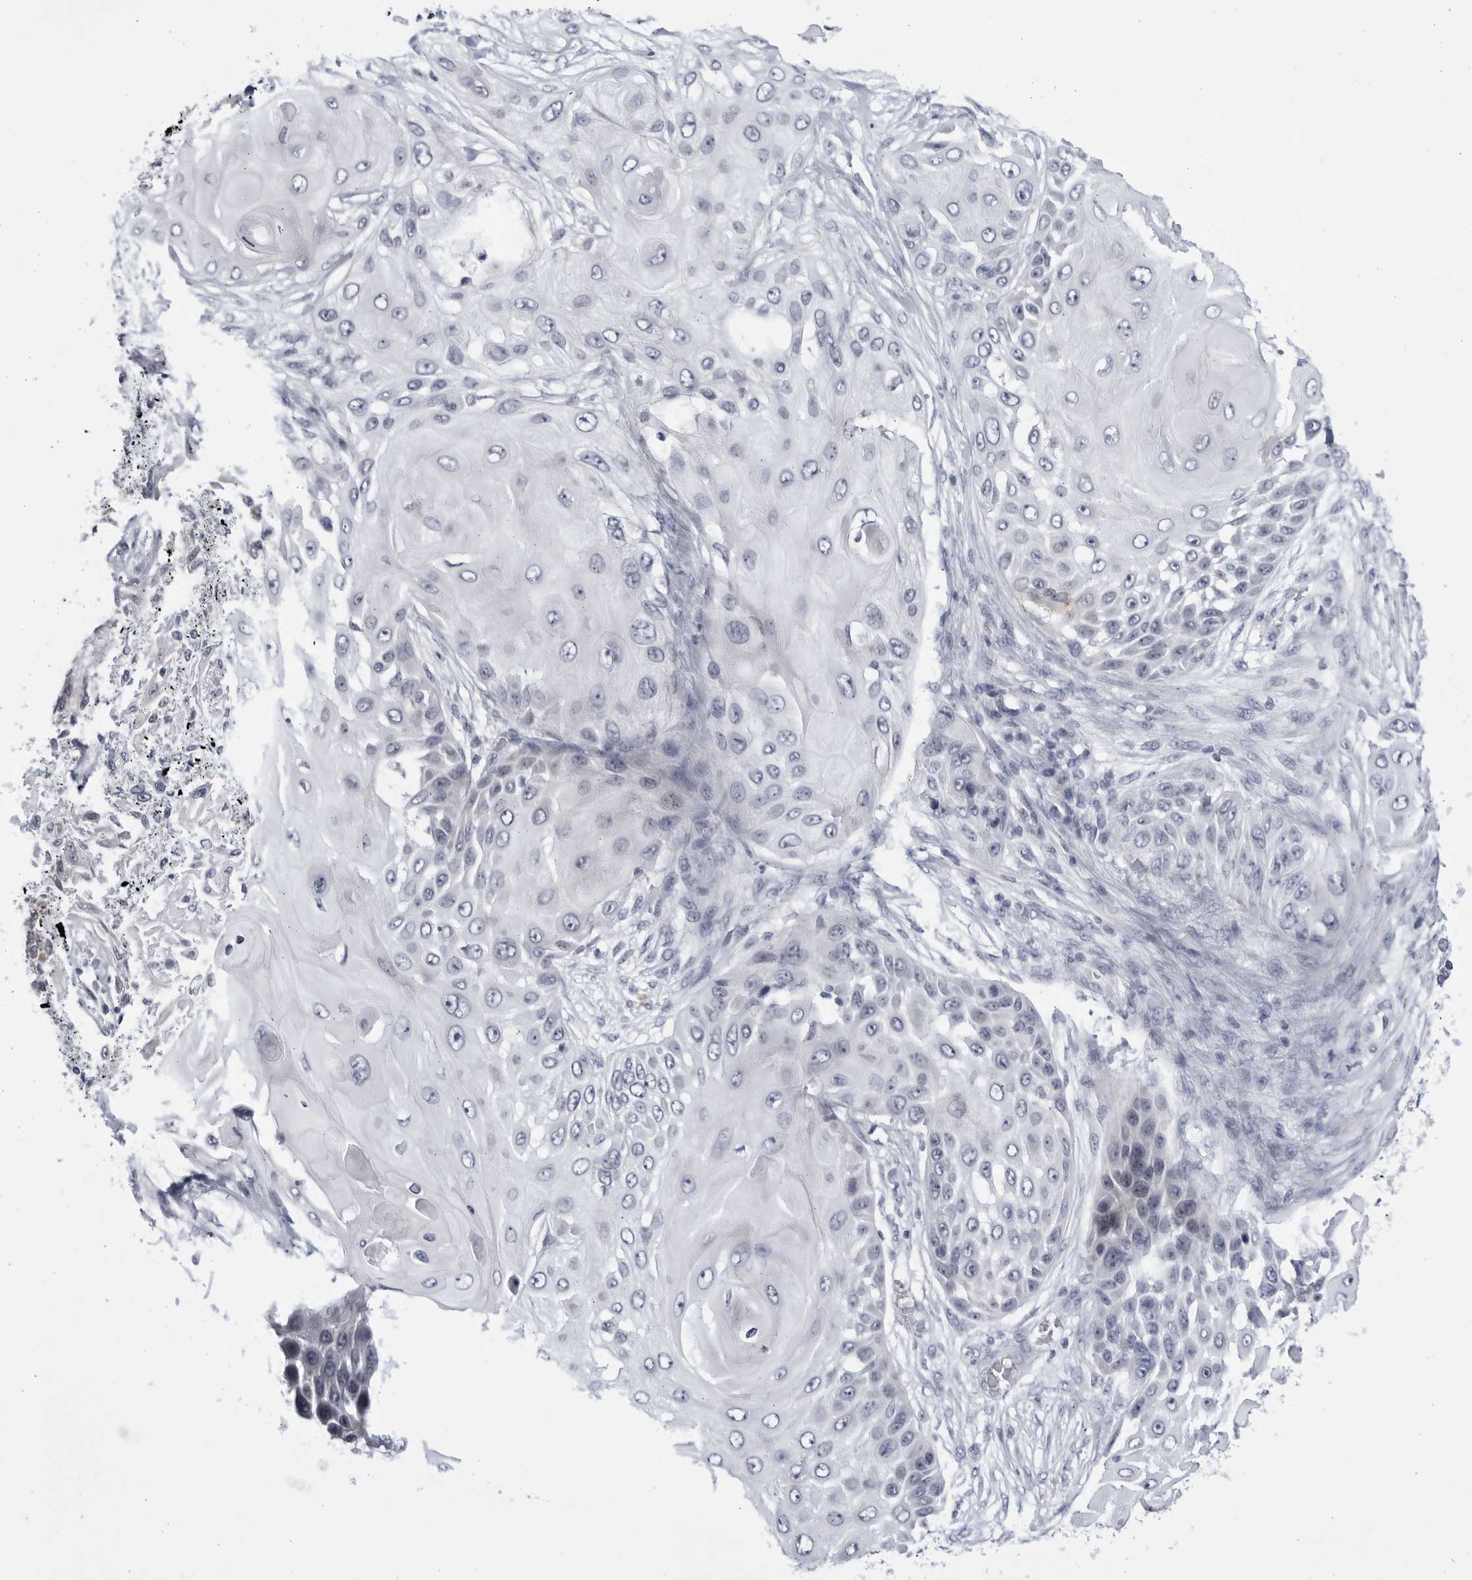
{"staining": {"intensity": "negative", "quantity": "none", "location": "none"}, "tissue": "skin cancer", "cell_type": "Tumor cells", "image_type": "cancer", "snomed": [{"axis": "morphology", "description": "Squamous cell carcinoma, NOS"}, {"axis": "topography", "description": "Skin"}], "caption": "Image shows no protein expression in tumor cells of skin cancer (squamous cell carcinoma) tissue. Brightfield microscopy of IHC stained with DAB (brown) and hematoxylin (blue), captured at high magnification.", "gene": "CCDC181", "patient": {"sex": "female", "age": 44}}